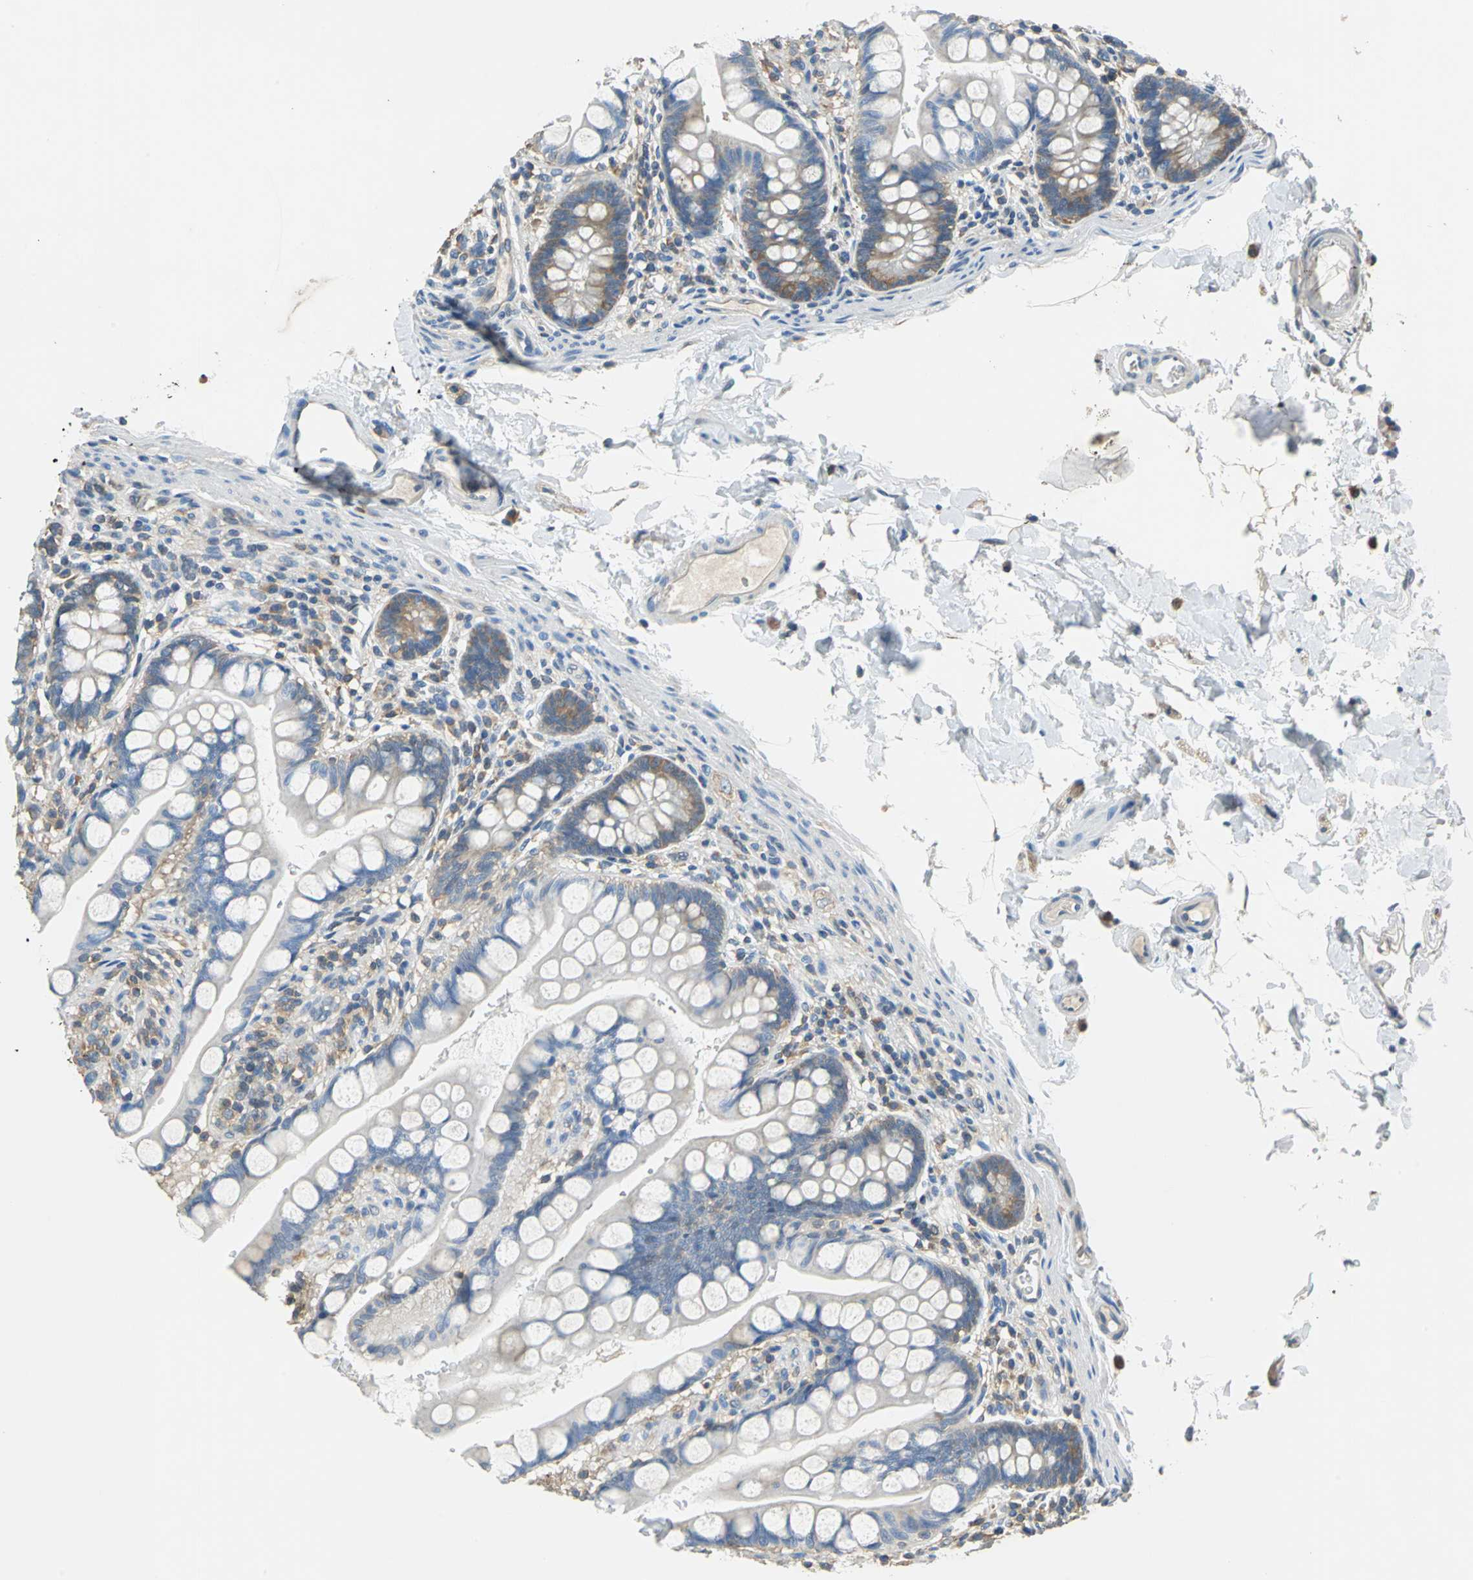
{"staining": {"intensity": "moderate", "quantity": "<25%", "location": "cytoplasmic/membranous"}, "tissue": "small intestine", "cell_type": "Glandular cells", "image_type": "normal", "snomed": [{"axis": "morphology", "description": "Normal tissue, NOS"}, {"axis": "topography", "description": "Small intestine"}], "caption": "Immunohistochemistry (IHC) (DAB) staining of normal human small intestine displays moderate cytoplasmic/membranous protein expression in approximately <25% of glandular cells. (DAB (3,3'-diaminobenzidine) IHC with brightfield microscopy, high magnification).", "gene": "PRKCA", "patient": {"sex": "female", "age": 58}}